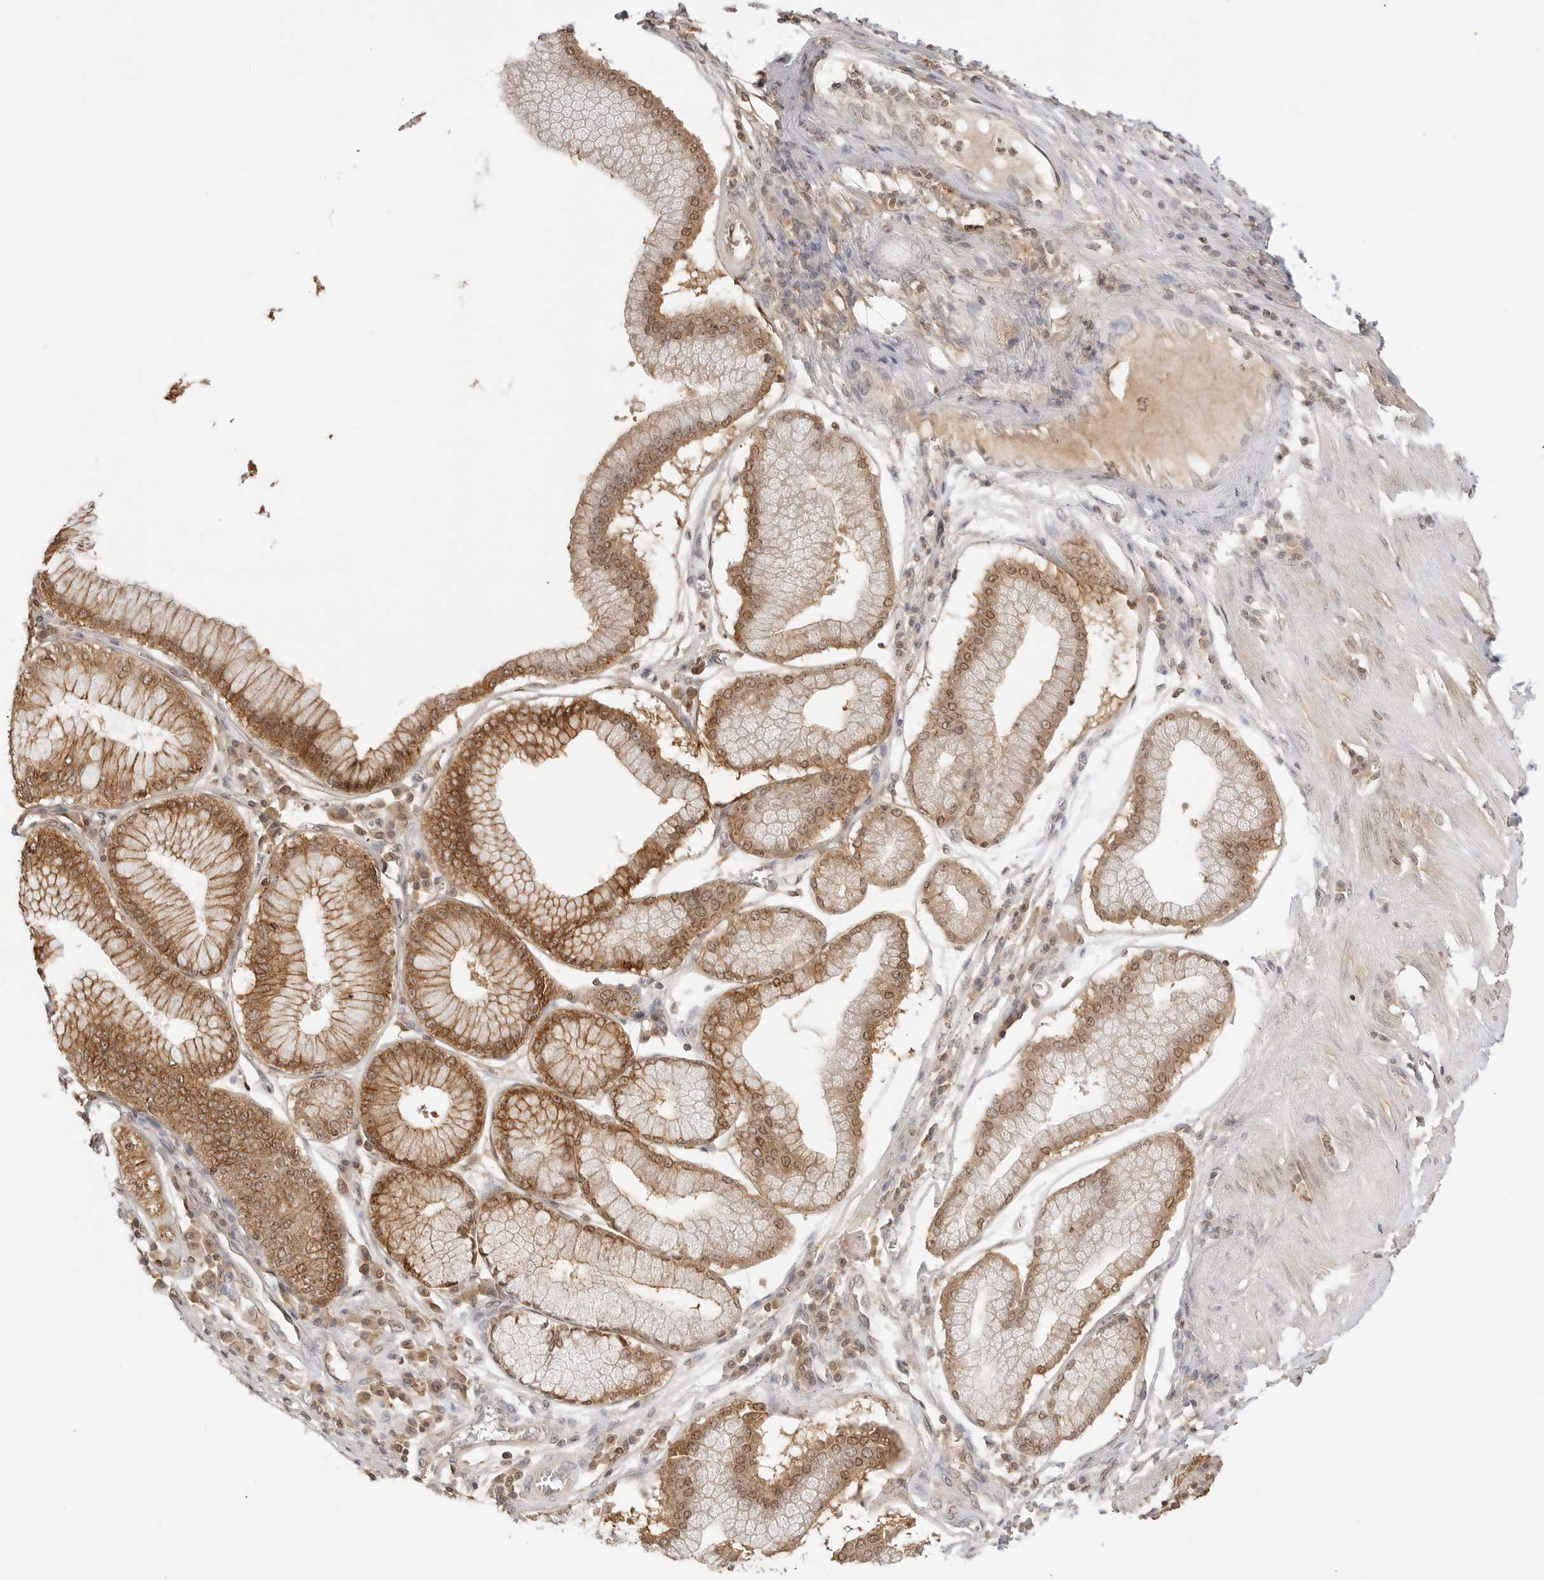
{"staining": {"intensity": "moderate", "quantity": ">75%", "location": "cytoplasmic/membranous,nuclear"}, "tissue": "stomach cancer", "cell_type": "Tumor cells", "image_type": "cancer", "snomed": [{"axis": "morphology", "description": "Adenocarcinoma, NOS"}, {"axis": "topography", "description": "Stomach"}], "caption": "The photomicrograph shows a brown stain indicating the presence of a protein in the cytoplasmic/membranous and nuclear of tumor cells in stomach adenocarcinoma.", "gene": "EPHA1", "patient": {"sex": "male", "age": 59}}